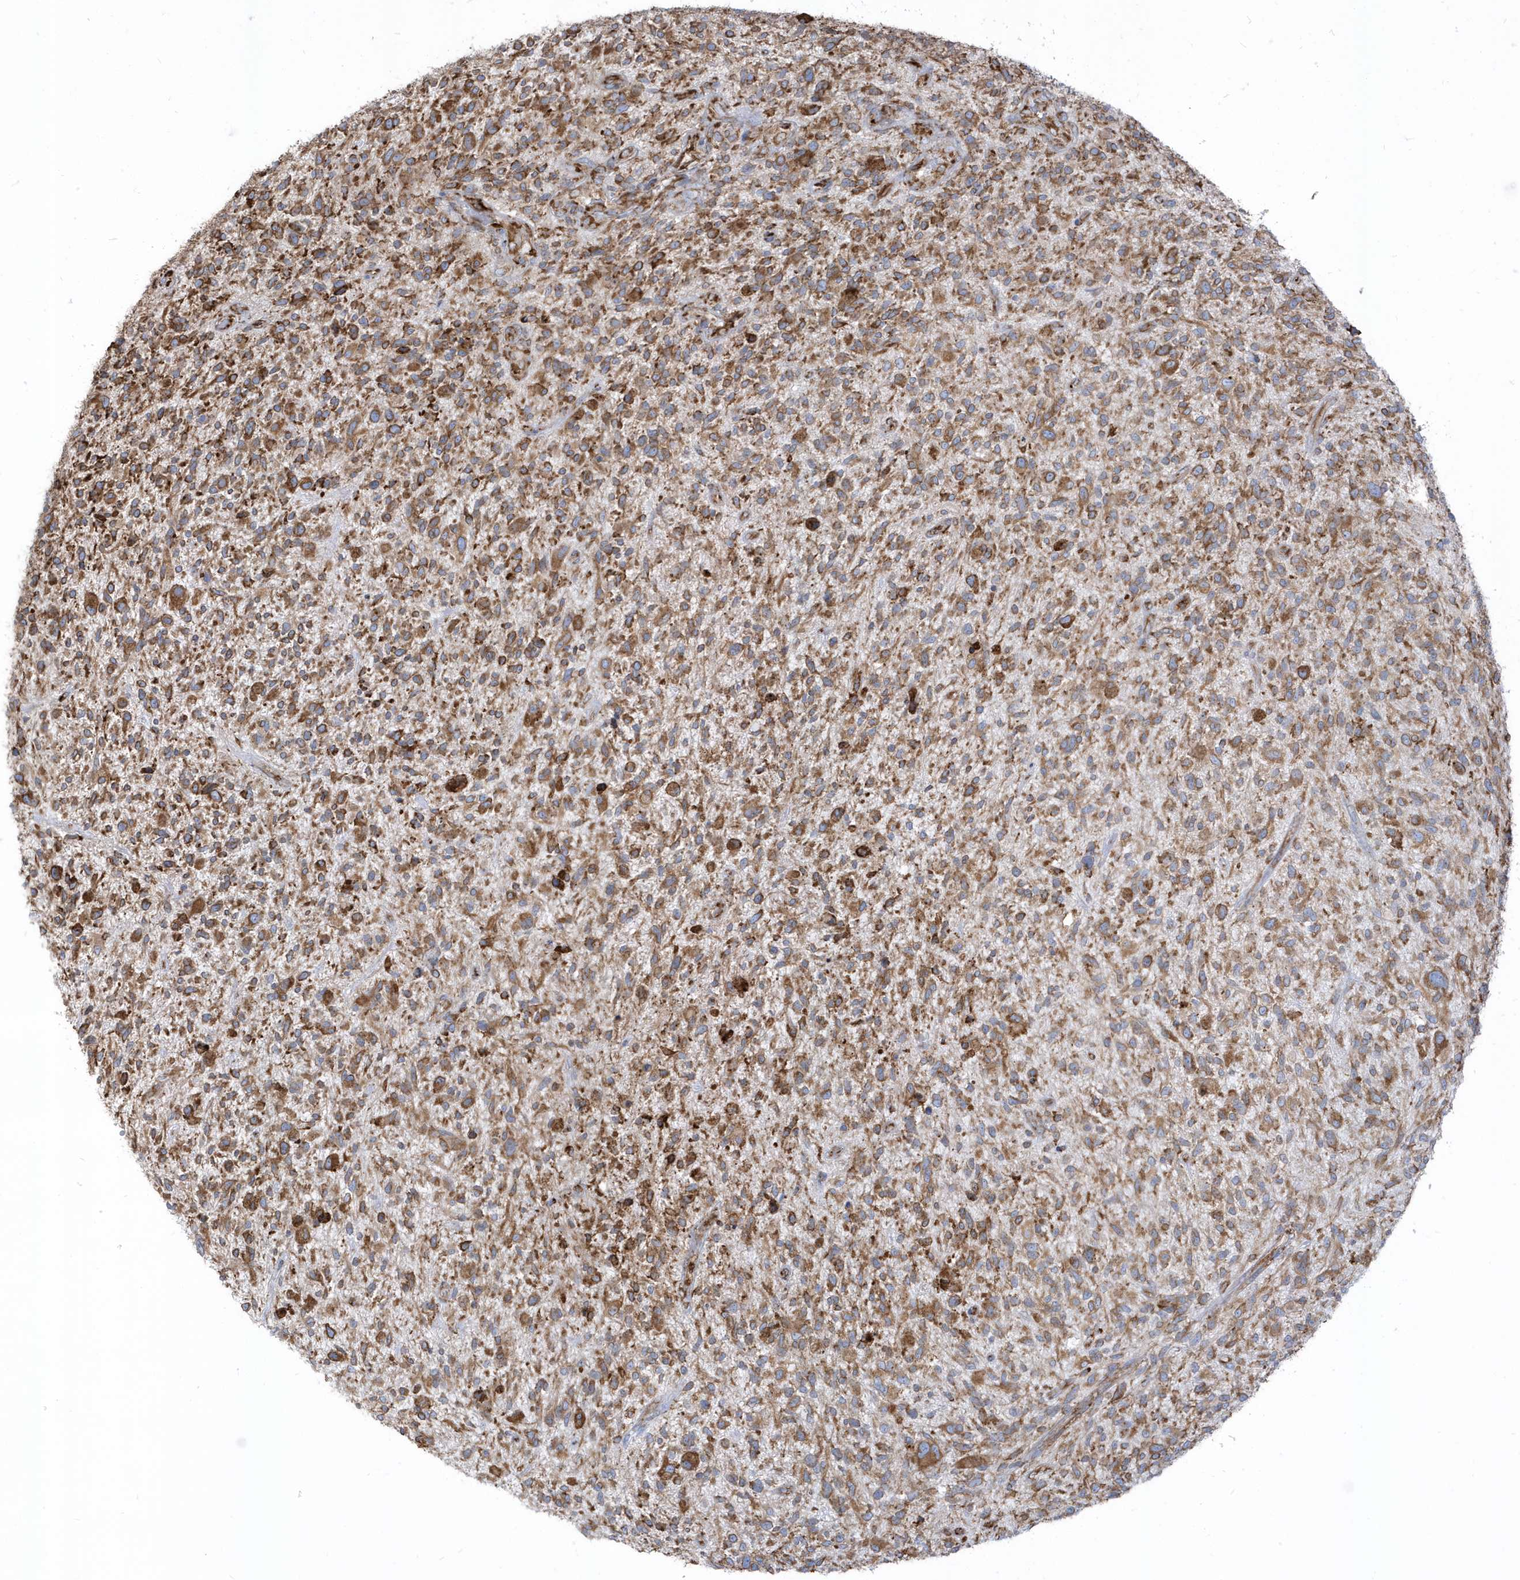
{"staining": {"intensity": "moderate", "quantity": ">75%", "location": "cytoplasmic/membranous"}, "tissue": "glioma", "cell_type": "Tumor cells", "image_type": "cancer", "snomed": [{"axis": "morphology", "description": "Glioma, malignant, High grade"}, {"axis": "topography", "description": "Brain"}], "caption": "Brown immunohistochemical staining in human malignant high-grade glioma shows moderate cytoplasmic/membranous expression in approximately >75% of tumor cells.", "gene": "PDIA6", "patient": {"sex": "male", "age": 47}}